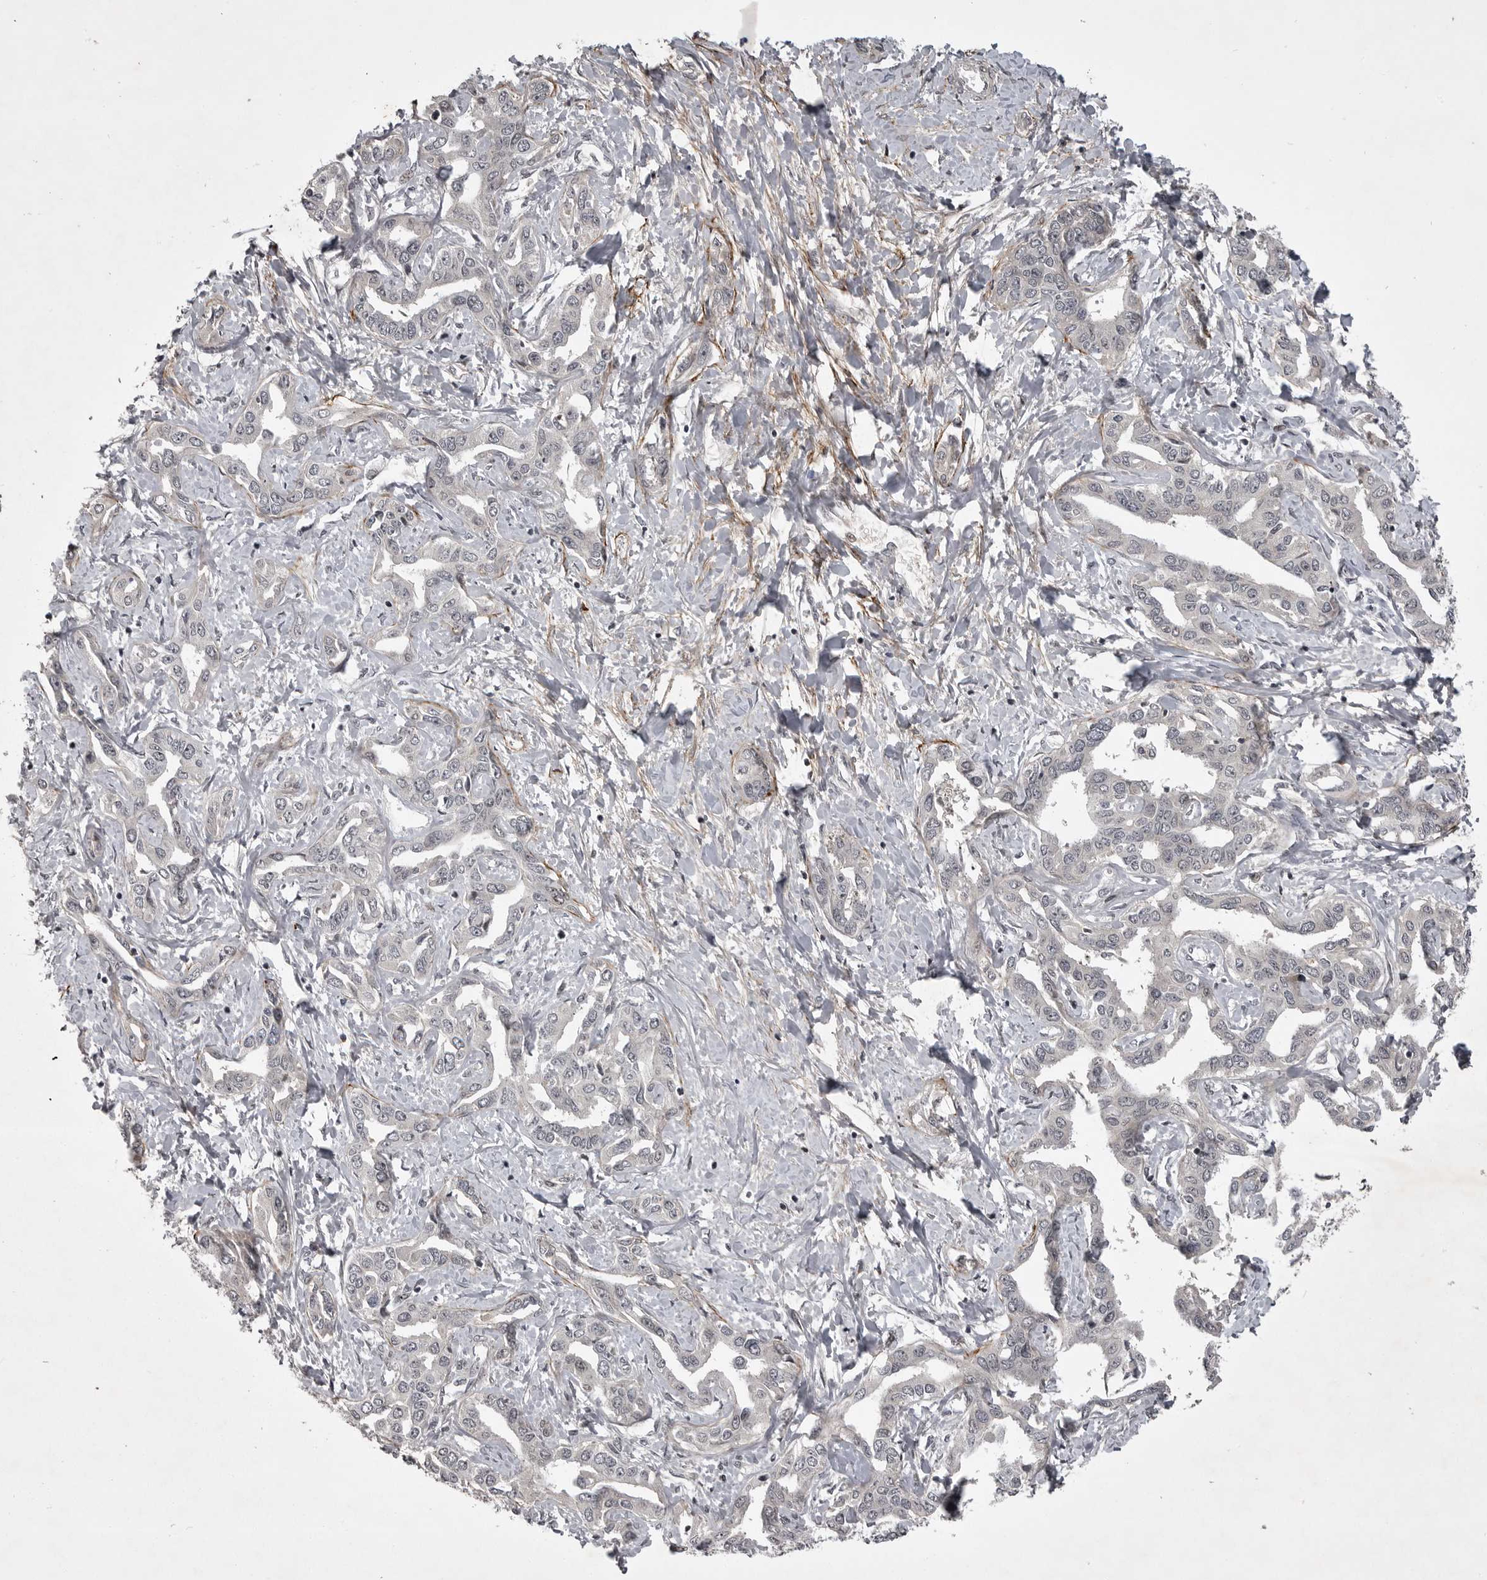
{"staining": {"intensity": "negative", "quantity": "none", "location": "none"}, "tissue": "liver cancer", "cell_type": "Tumor cells", "image_type": "cancer", "snomed": [{"axis": "morphology", "description": "Cholangiocarcinoma"}, {"axis": "topography", "description": "Liver"}], "caption": "Immunohistochemistry (IHC) of human liver cholangiocarcinoma exhibits no staining in tumor cells. (DAB immunohistochemistry visualized using brightfield microscopy, high magnification).", "gene": "SNX16", "patient": {"sex": "male", "age": 59}}